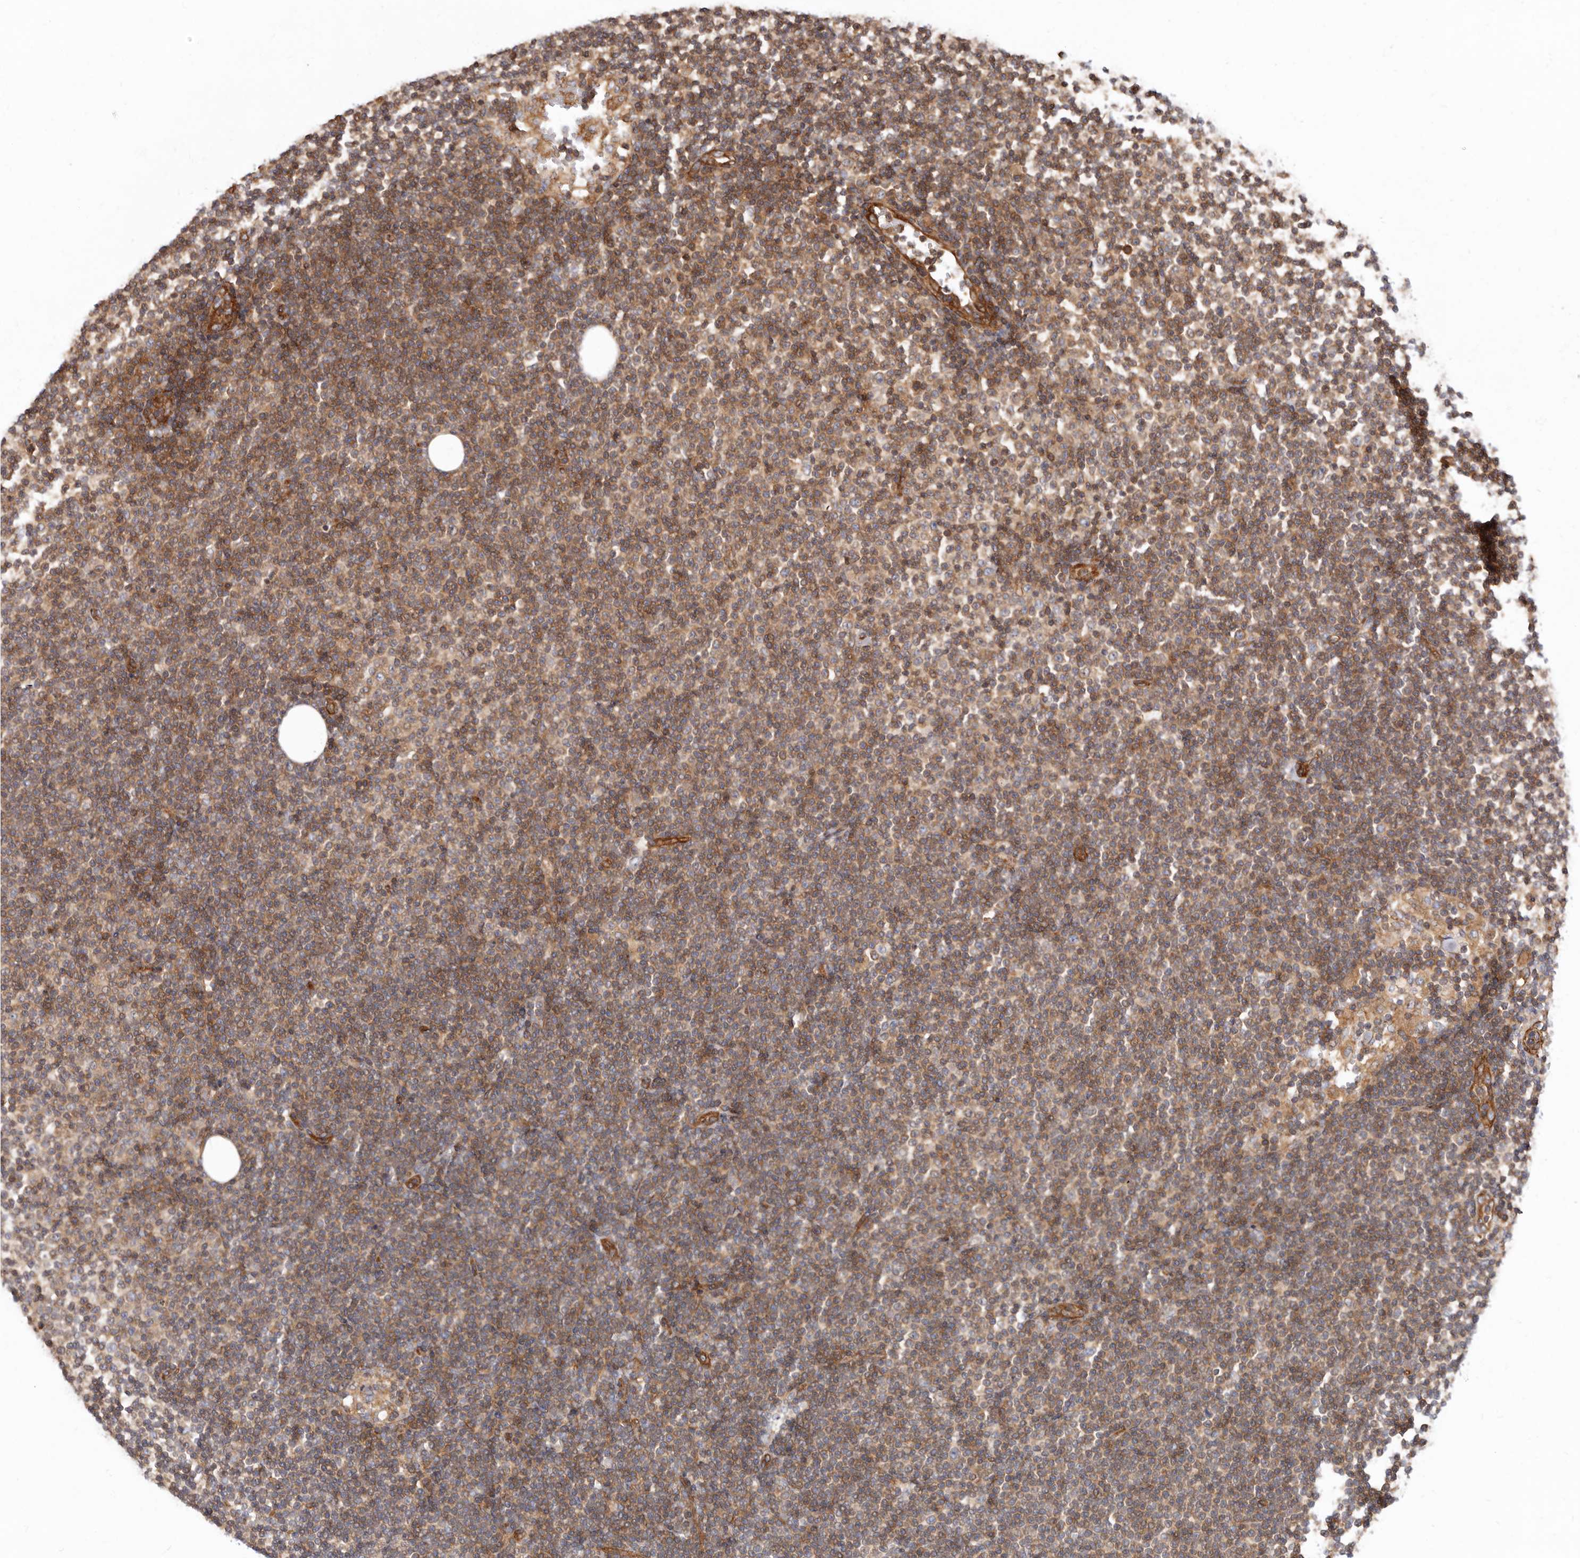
{"staining": {"intensity": "moderate", "quantity": "25%-75%", "location": "cytoplasmic/membranous"}, "tissue": "lymphoma", "cell_type": "Tumor cells", "image_type": "cancer", "snomed": [{"axis": "morphology", "description": "Malignant lymphoma, non-Hodgkin's type, Low grade"}, {"axis": "topography", "description": "Lymph node"}], "caption": "About 25%-75% of tumor cells in lymphoma display moderate cytoplasmic/membranous protein expression as visualized by brown immunohistochemical staining.", "gene": "TMC7", "patient": {"sex": "female", "age": 53}}